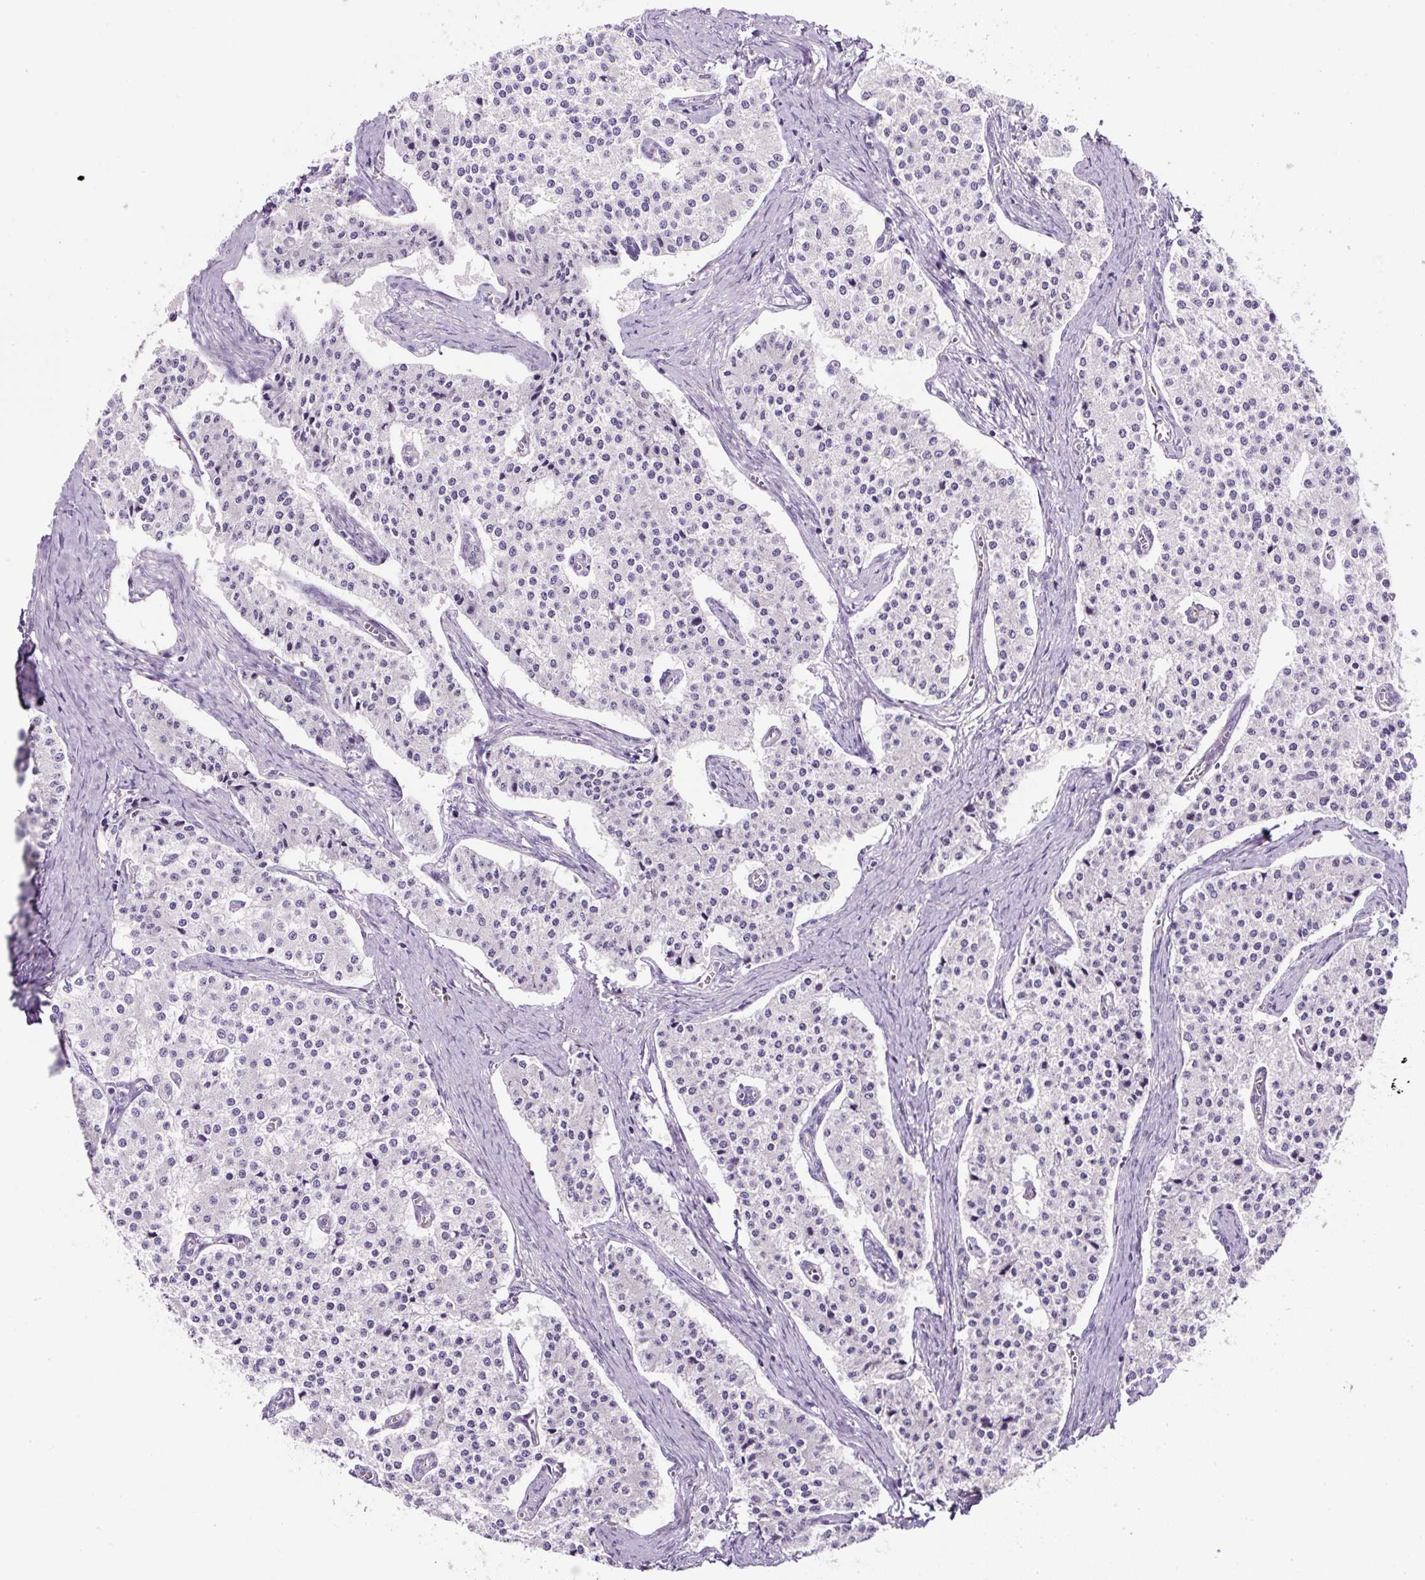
{"staining": {"intensity": "negative", "quantity": "none", "location": "none"}, "tissue": "carcinoid", "cell_type": "Tumor cells", "image_type": "cancer", "snomed": [{"axis": "morphology", "description": "Carcinoid, malignant, NOS"}, {"axis": "topography", "description": "Colon"}], "caption": "This is an immunohistochemistry (IHC) micrograph of human carcinoid. There is no staining in tumor cells.", "gene": "OR14A2", "patient": {"sex": "female", "age": 52}}